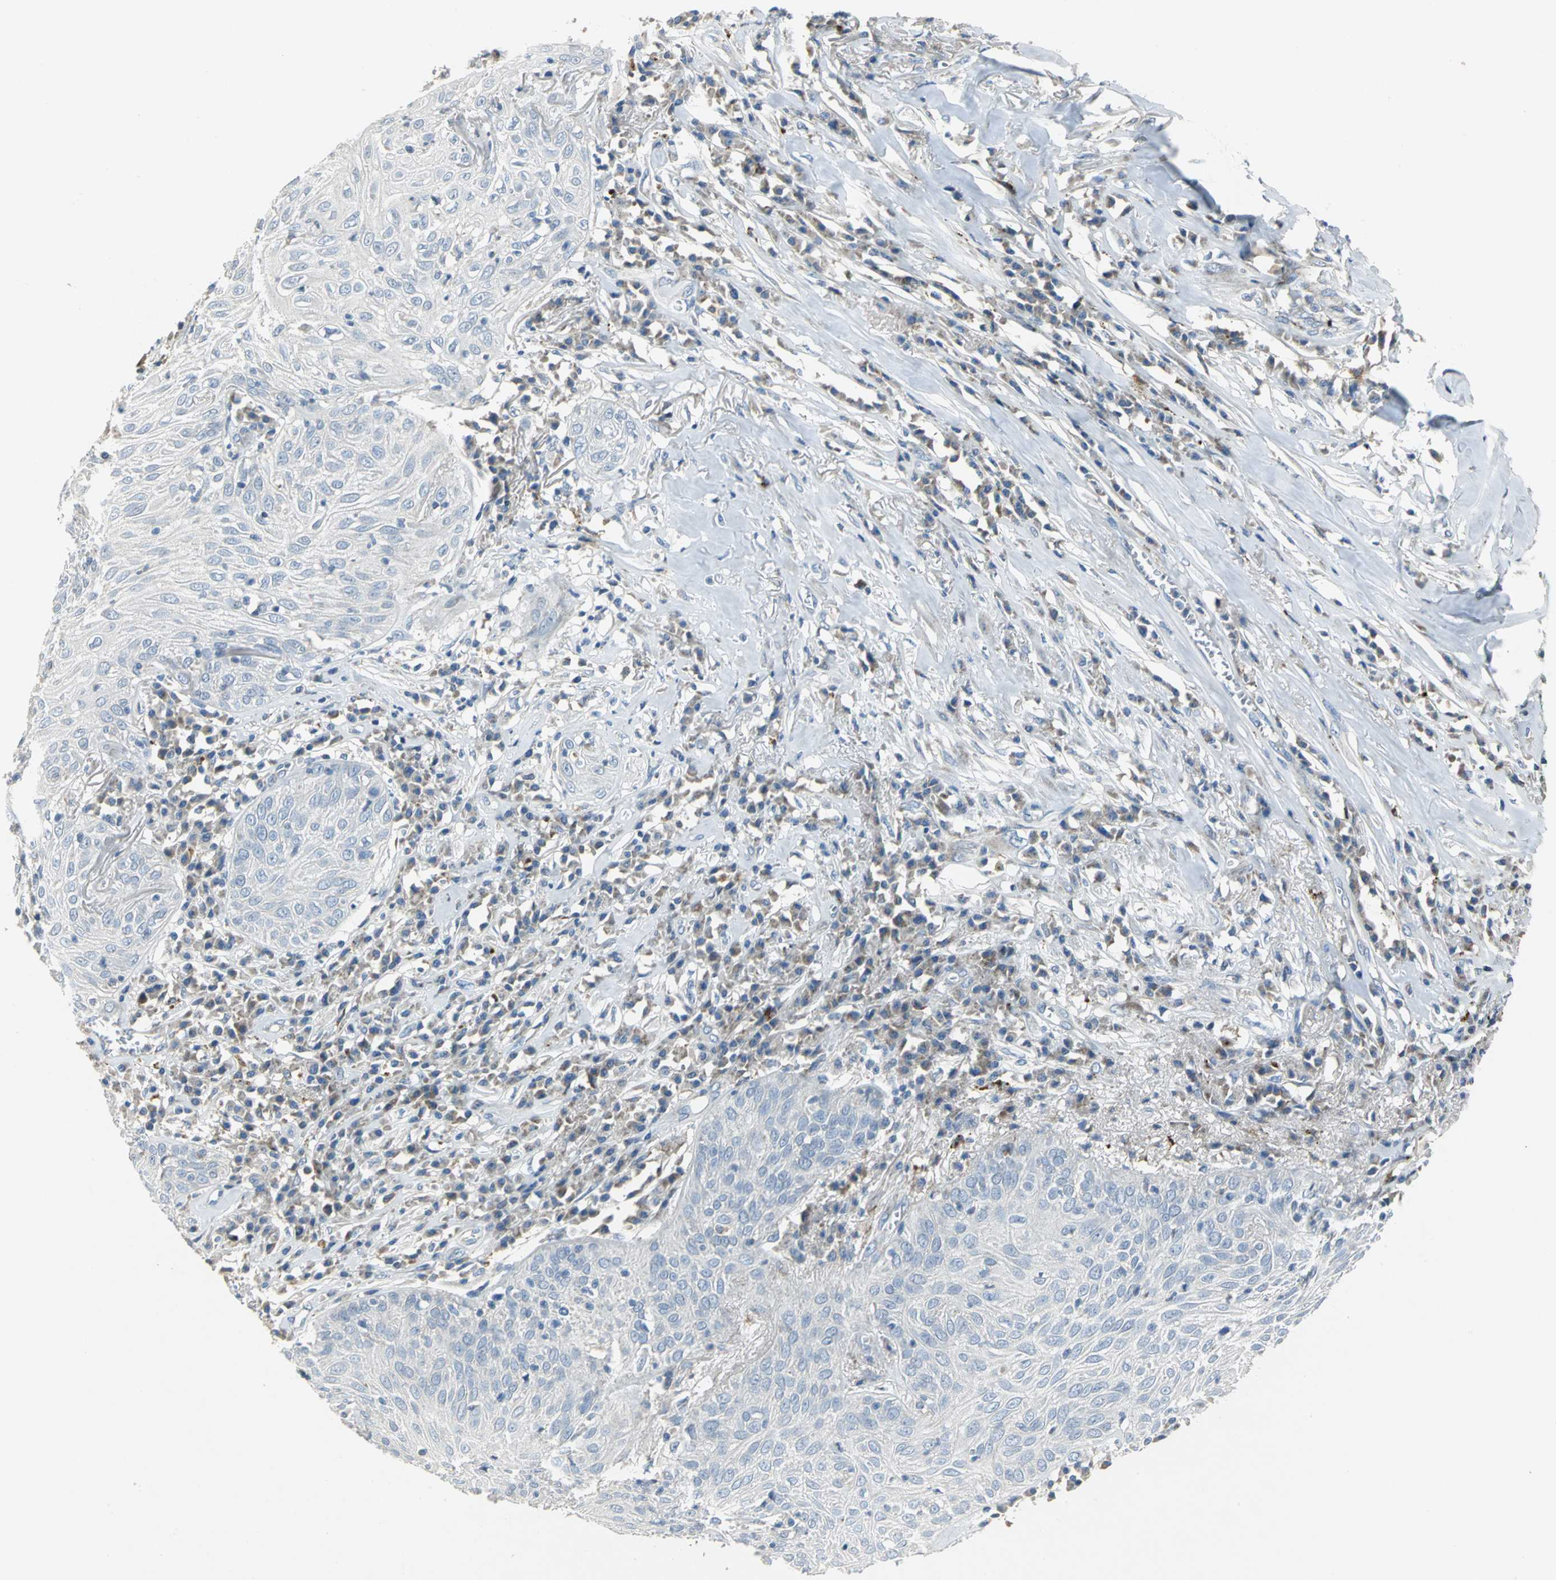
{"staining": {"intensity": "negative", "quantity": "none", "location": "none"}, "tissue": "skin cancer", "cell_type": "Tumor cells", "image_type": "cancer", "snomed": [{"axis": "morphology", "description": "Squamous cell carcinoma, NOS"}, {"axis": "topography", "description": "Skin"}], "caption": "Tumor cells are negative for brown protein staining in skin cancer (squamous cell carcinoma).", "gene": "SPPL2B", "patient": {"sex": "male", "age": 65}}